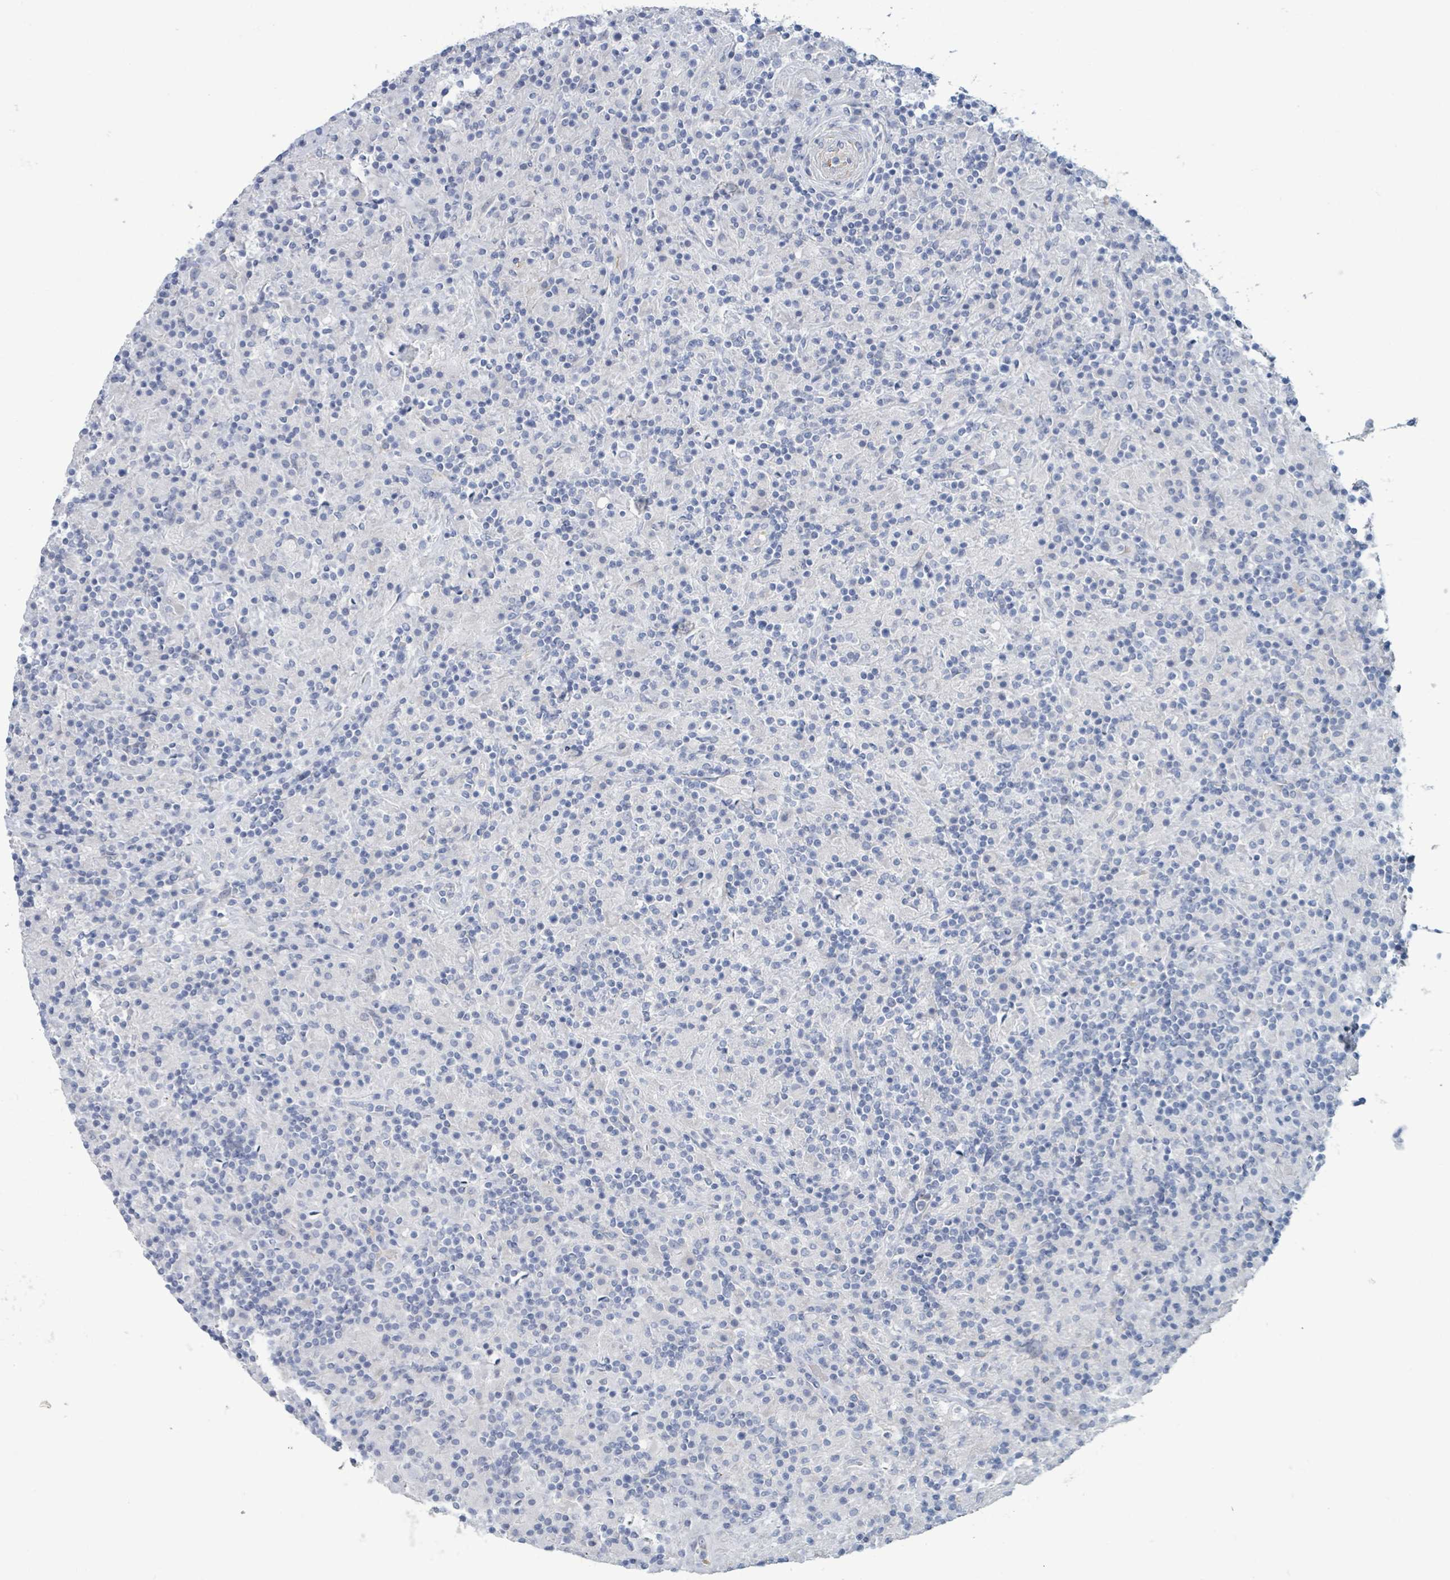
{"staining": {"intensity": "negative", "quantity": "none", "location": "none"}, "tissue": "lymphoma", "cell_type": "Tumor cells", "image_type": "cancer", "snomed": [{"axis": "morphology", "description": "Hodgkin's disease, NOS"}, {"axis": "topography", "description": "Lymph node"}], "caption": "DAB immunohistochemical staining of human lymphoma exhibits no significant positivity in tumor cells.", "gene": "PKLR", "patient": {"sex": "male", "age": 70}}